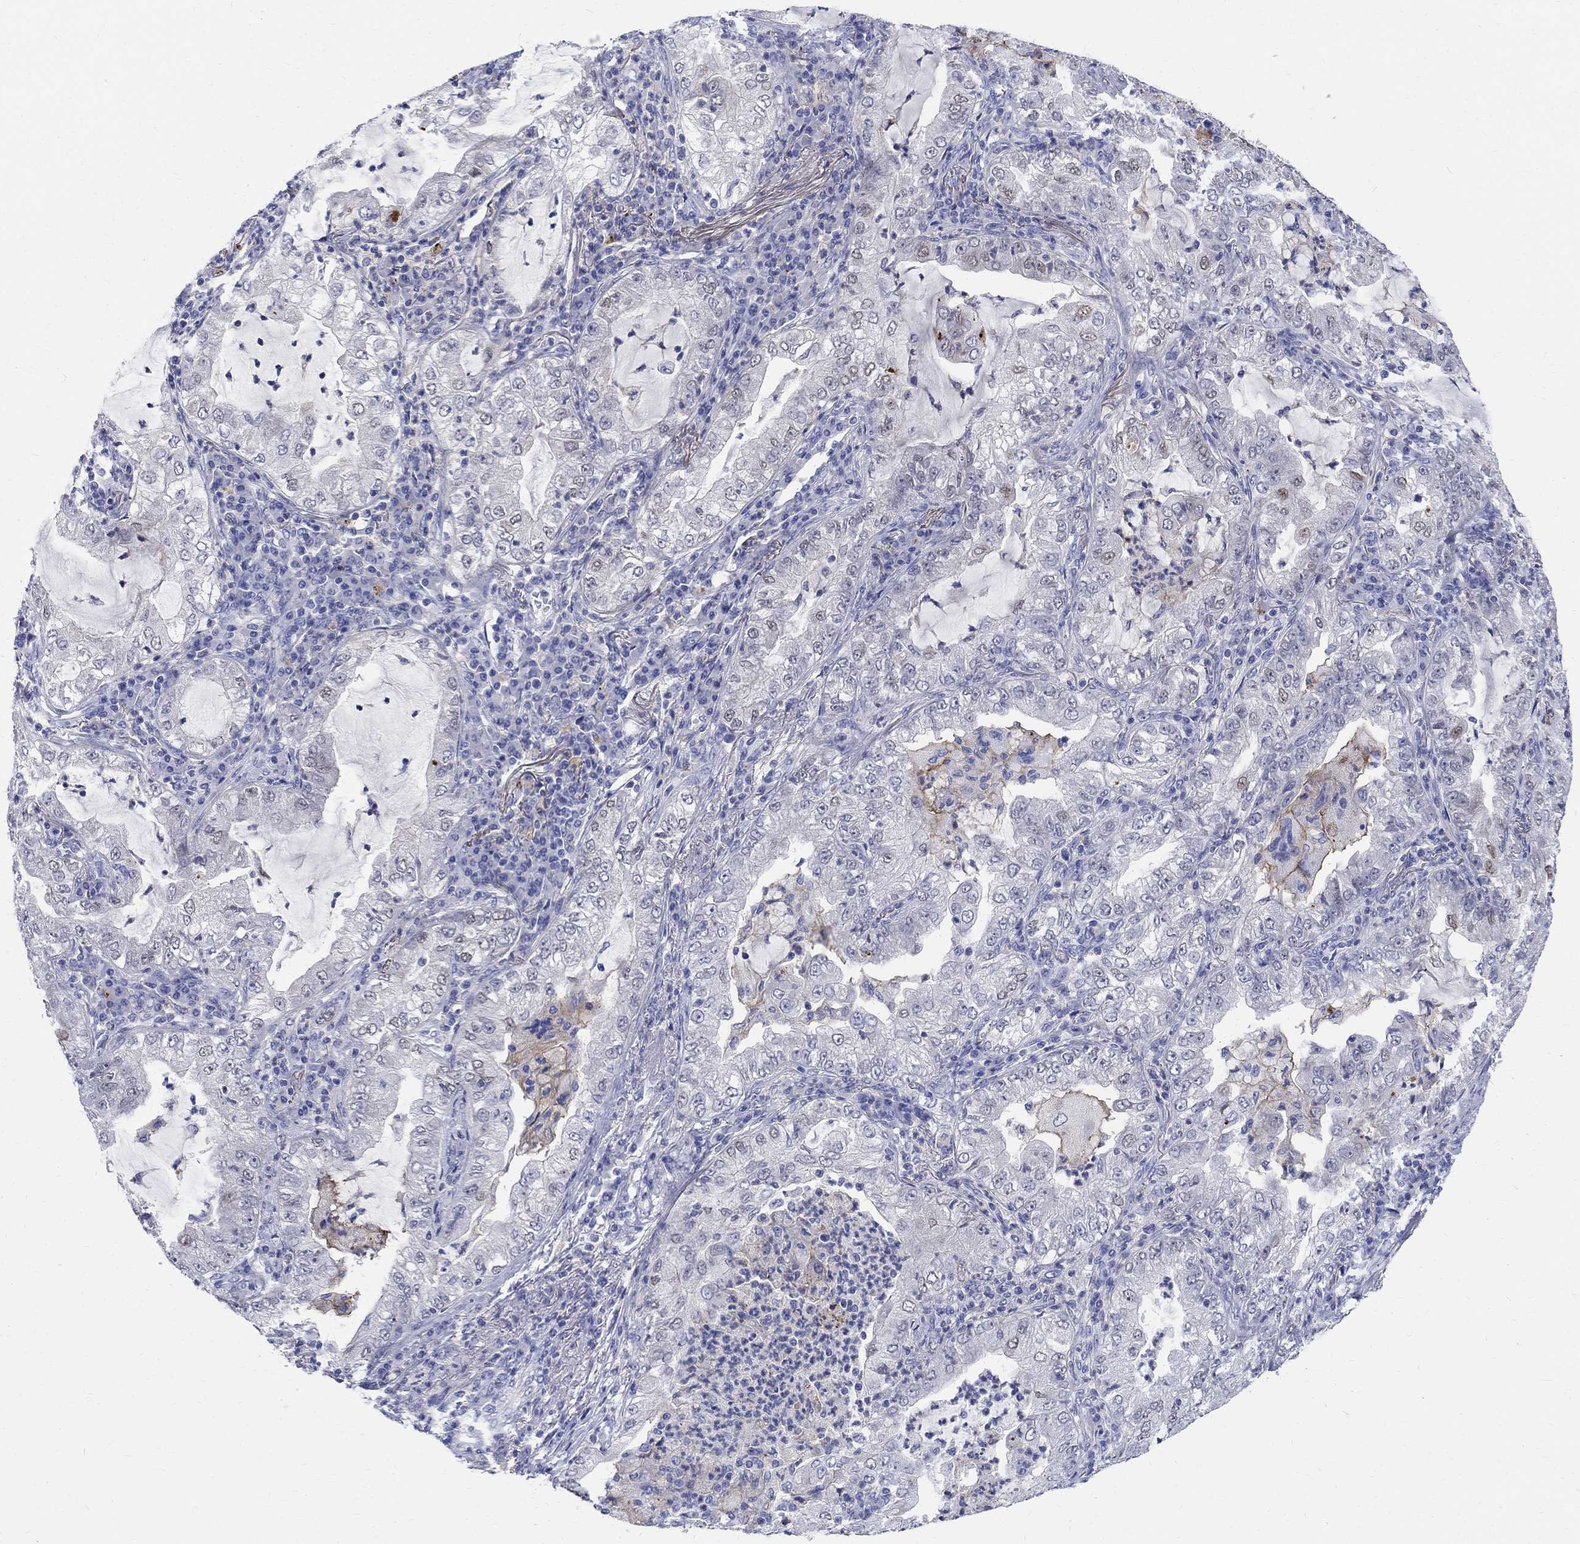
{"staining": {"intensity": "negative", "quantity": "none", "location": "none"}, "tissue": "lung cancer", "cell_type": "Tumor cells", "image_type": "cancer", "snomed": [{"axis": "morphology", "description": "Adenocarcinoma, NOS"}, {"axis": "topography", "description": "Lung"}], "caption": "DAB immunohistochemical staining of lung adenocarcinoma shows no significant staining in tumor cells.", "gene": "SOX2", "patient": {"sex": "female", "age": 73}}